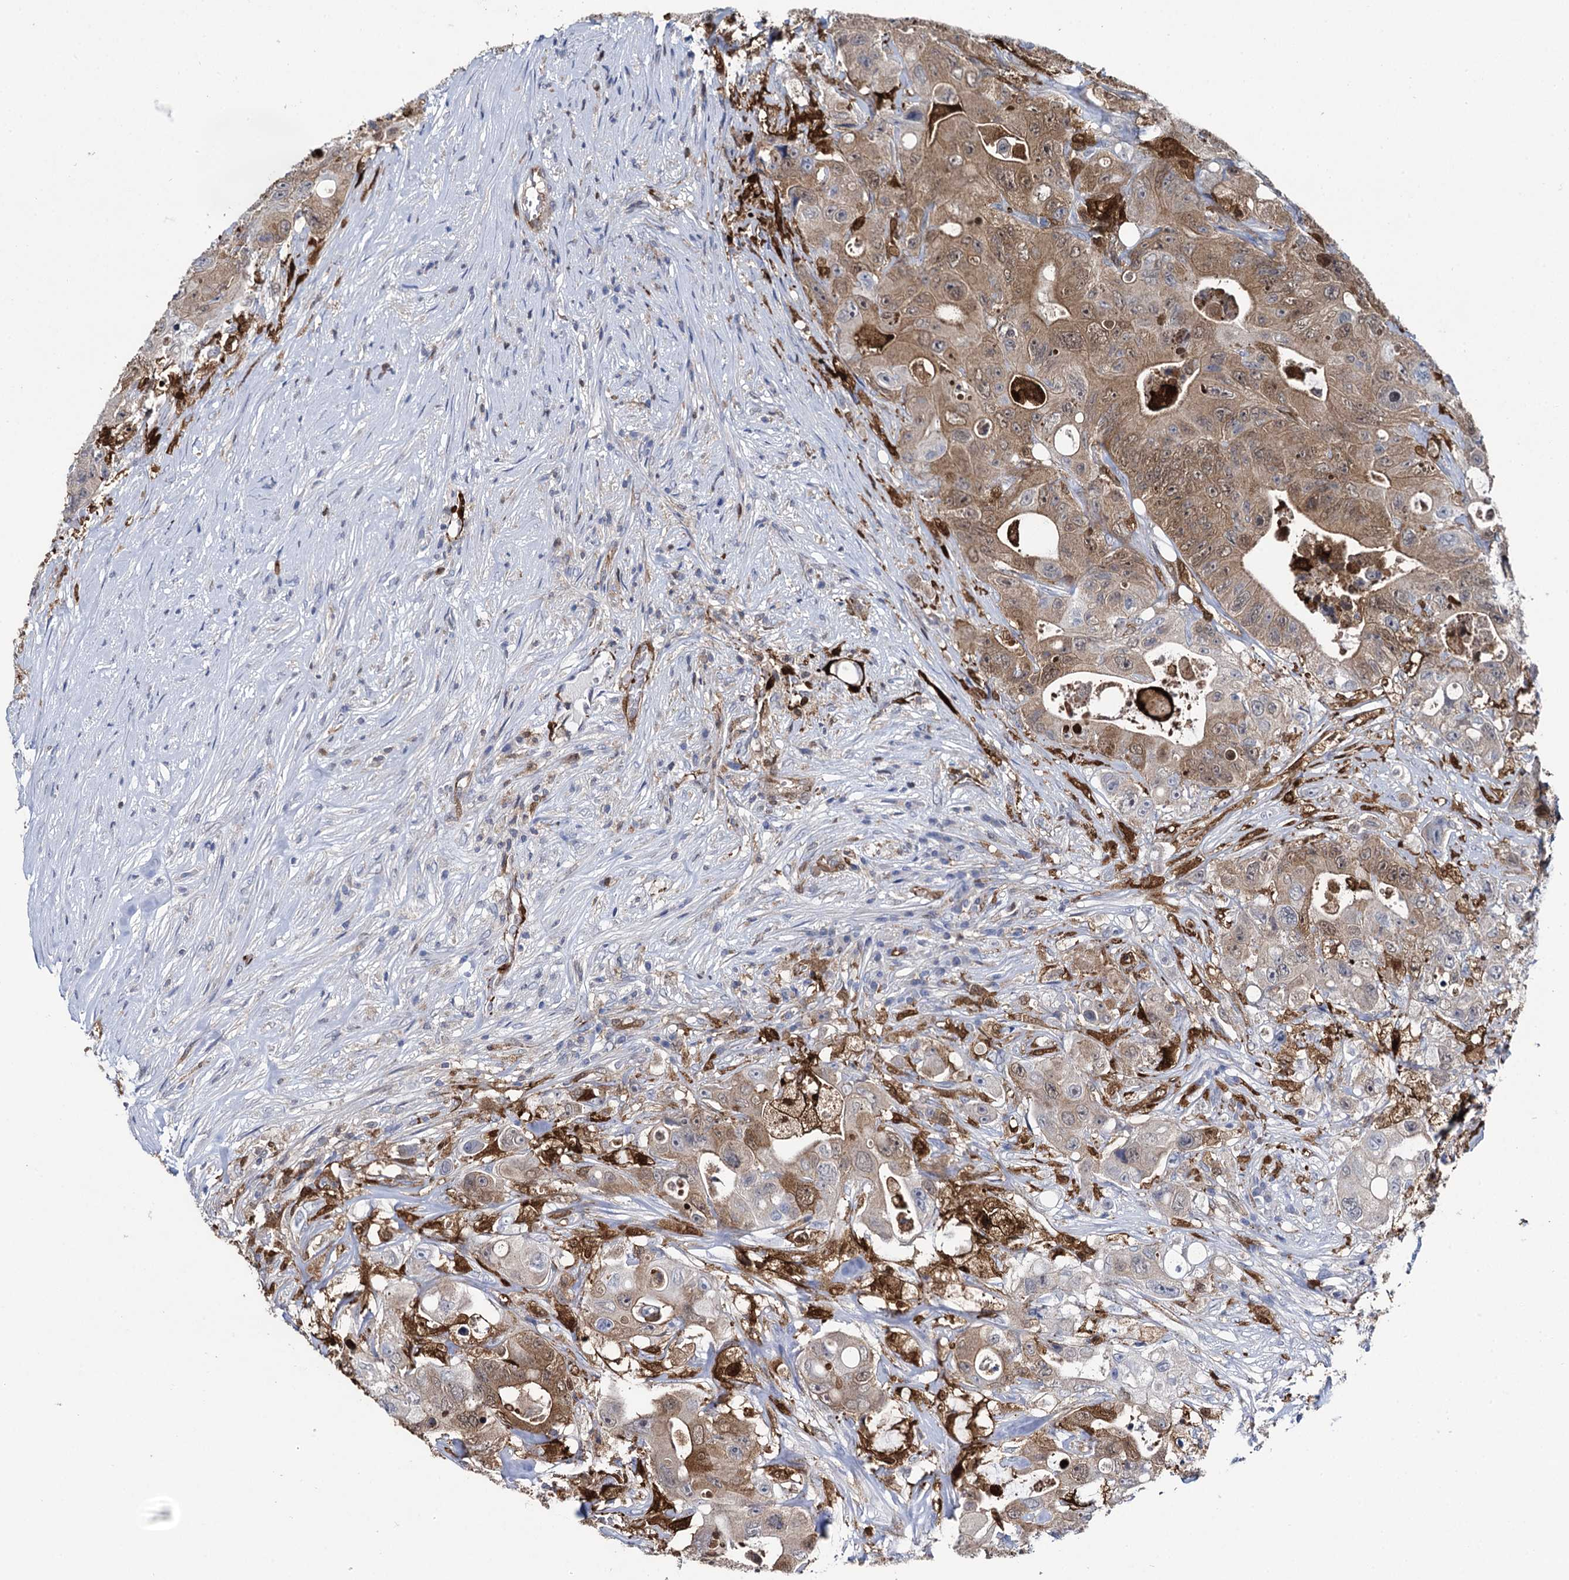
{"staining": {"intensity": "moderate", "quantity": "25%-75%", "location": "cytoplasmic/membranous"}, "tissue": "colorectal cancer", "cell_type": "Tumor cells", "image_type": "cancer", "snomed": [{"axis": "morphology", "description": "Adenocarcinoma, NOS"}, {"axis": "topography", "description": "Colon"}], "caption": "Colorectal adenocarcinoma stained for a protein (brown) exhibits moderate cytoplasmic/membranous positive staining in about 25%-75% of tumor cells.", "gene": "FABP5", "patient": {"sex": "female", "age": 46}}